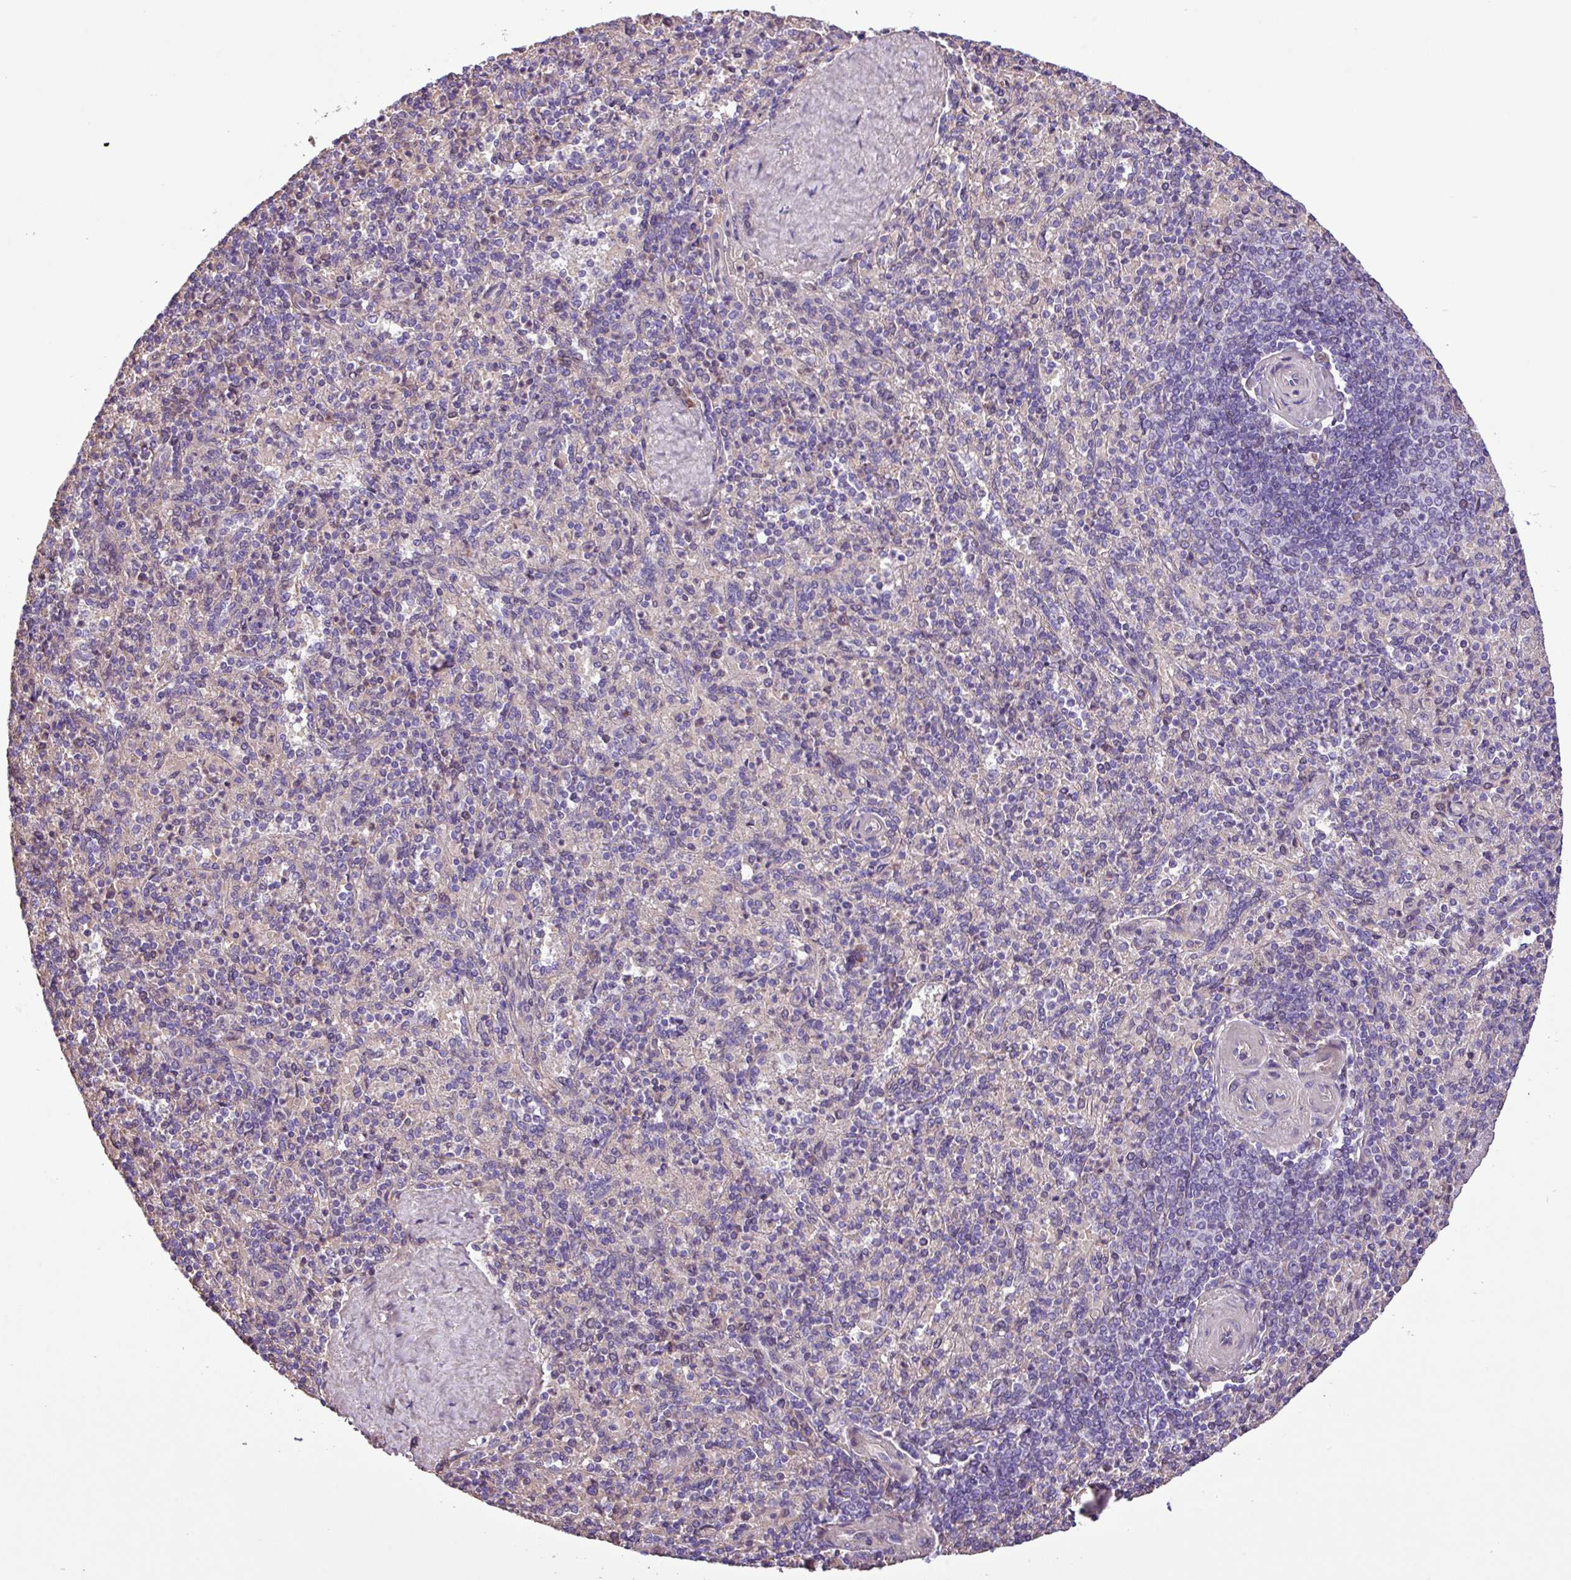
{"staining": {"intensity": "negative", "quantity": "none", "location": "none"}, "tissue": "spleen", "cell_type": "Cells in red pulp", "image_type": "normal", "snomed": [{"axis": "morphology", "description": "Normal tissue, NOS"}, {"axis": "topography", "description": "Spleen"}], "caption": "Protein analysis of benign spleen reveals no significant expression in cells in red pulp.", "gene": "C11orf91", "patient": {"sex": "male", "age": 82}}